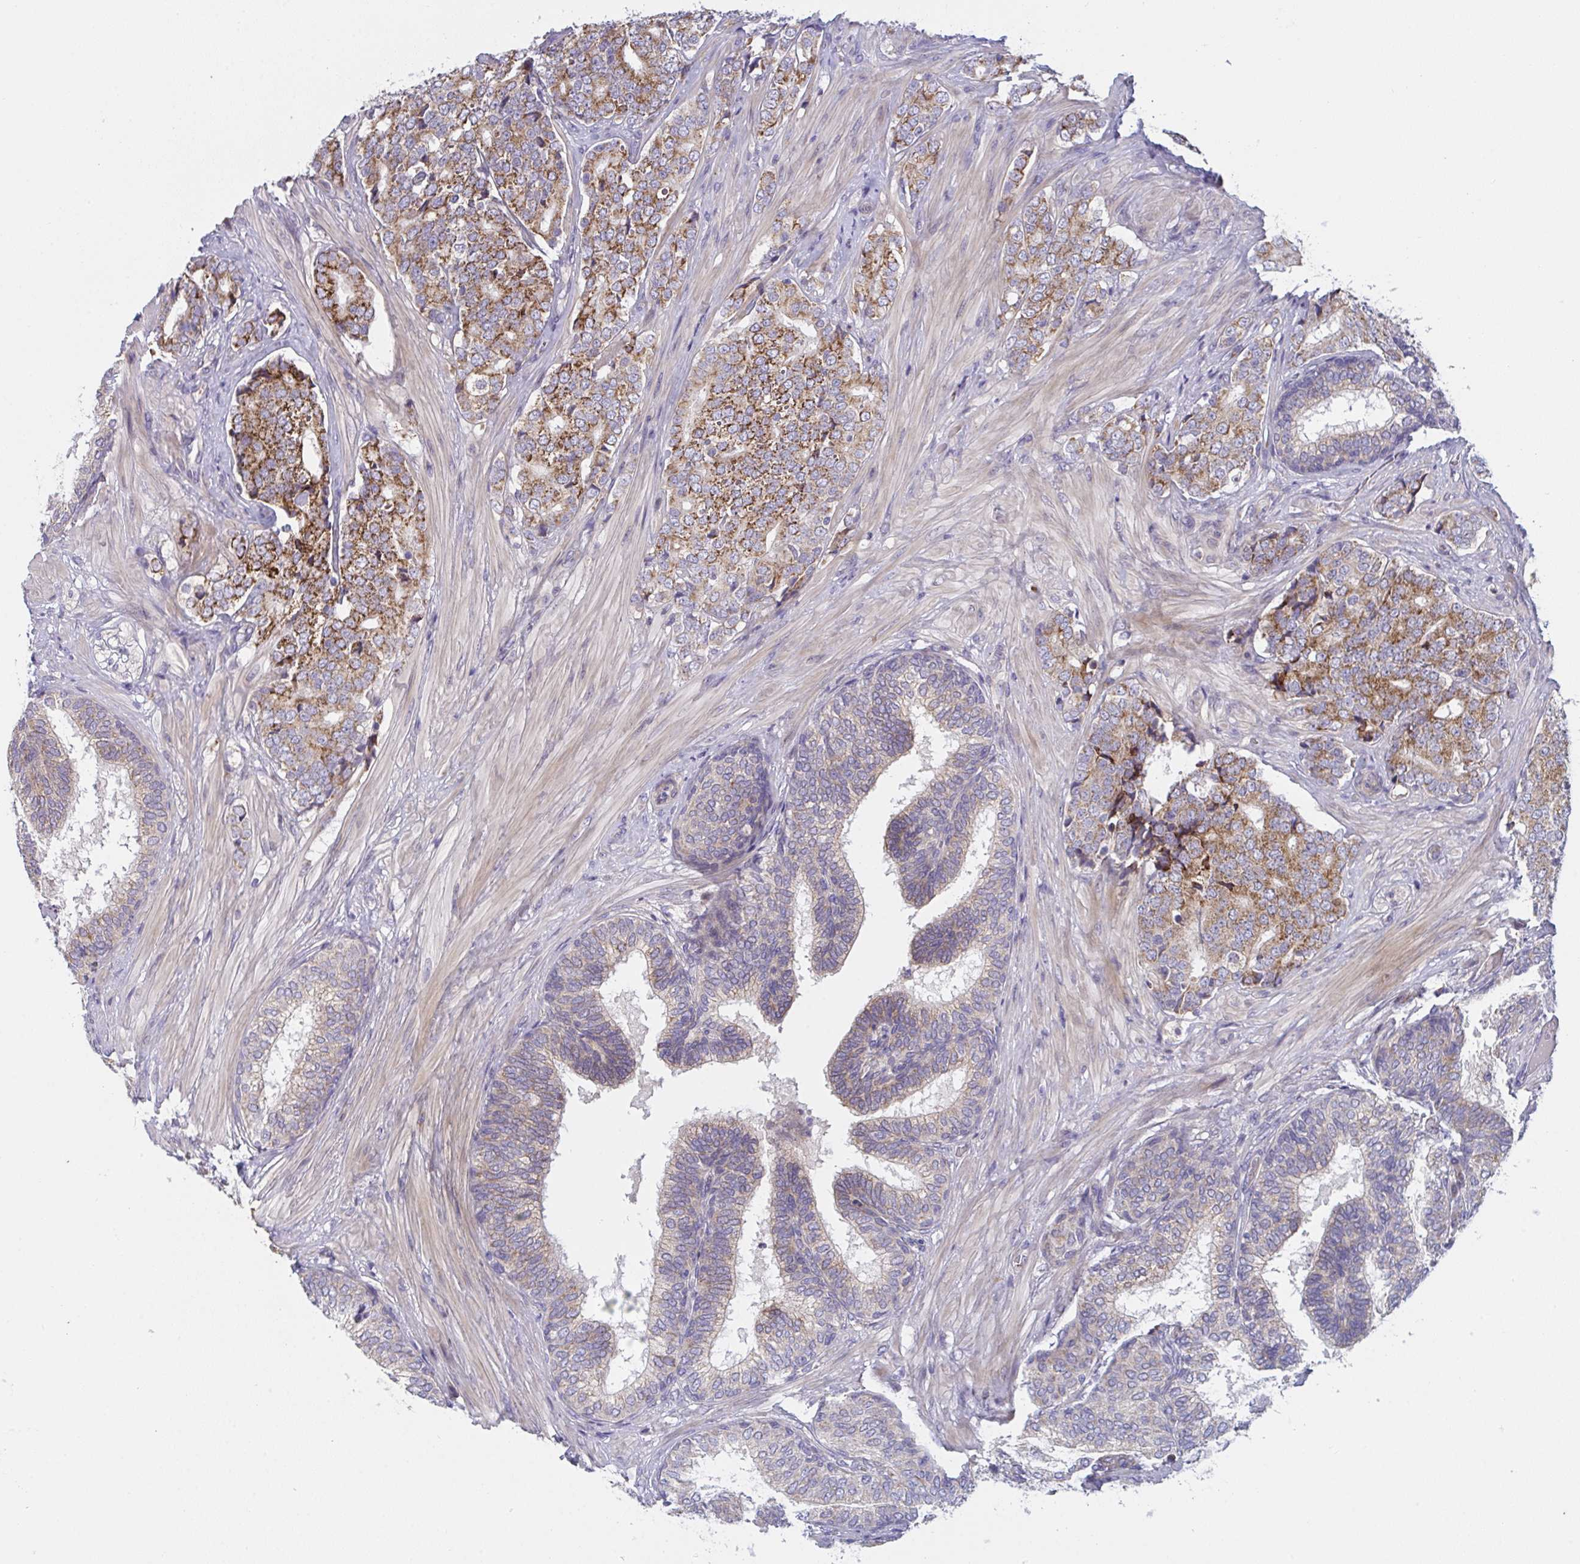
{"staining": {"intensity": "moderate", "quantity": ">75%", "location": "cytoplasmic/membranous"}, "tissue": "prostate cancer", "cell_type": "Tumor cells", "image_type": "cancer", "snomed": [{"axis": "morphology", "description": "Adenocarcinoma, High grade"}, {"axis": "topography", "description": "Prostate"}], "caption": "An image showing moderate cytoplasmic/membranous expression in approximately >75% of tumor cells in prostate cancer (adenocarcinoma (high-grade)), as visualized by brown immunohistochemical staining.", "gene": "MRPS2", "patient": {"sex": "male", "age": 62}}